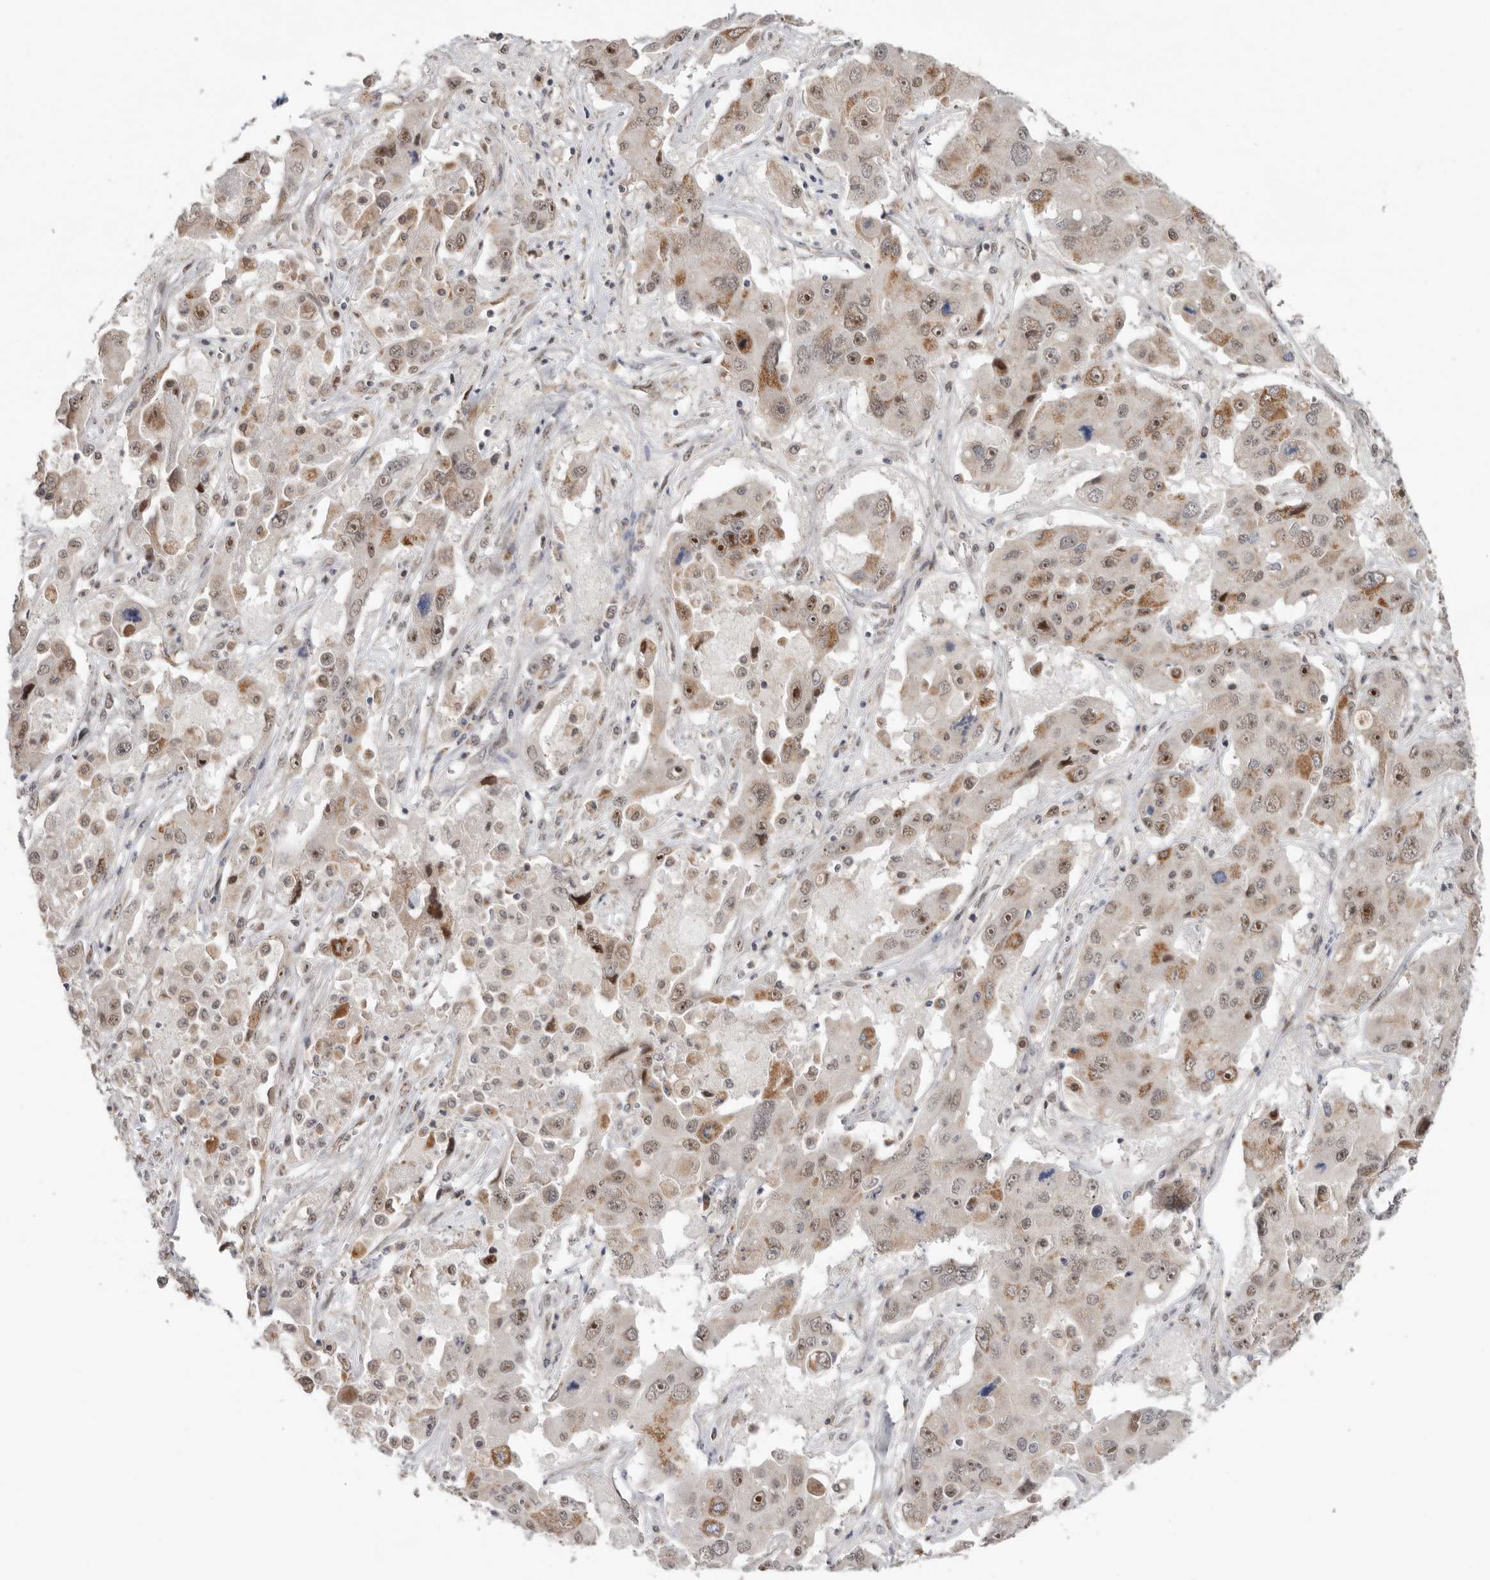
{"staining": {"intensity": "moderate", "quantity": ">75%", "location": "cytoplasmic/membranous,nuclear"}, "tissue": "liver cancer", "cell_type": "Tumor cells", "image_type": "cancer", "snomed": [{"axis": "morphology", "description": "Cholangiocarcinoma"}, {"axis": "topography", "description": "Liver"}], "caption": "The immunohistochemical stain labels moderate cytoplasmic/membranous and nuclear positivity in tumor cells of liver cancer tissue. The staining is performed using DAB brown chromogen to label protein expression. The nuclei are counter-stained blue using hematoxylin.", "gene": "BRCA2", "patient": {"sex": "male", "age": 67}}